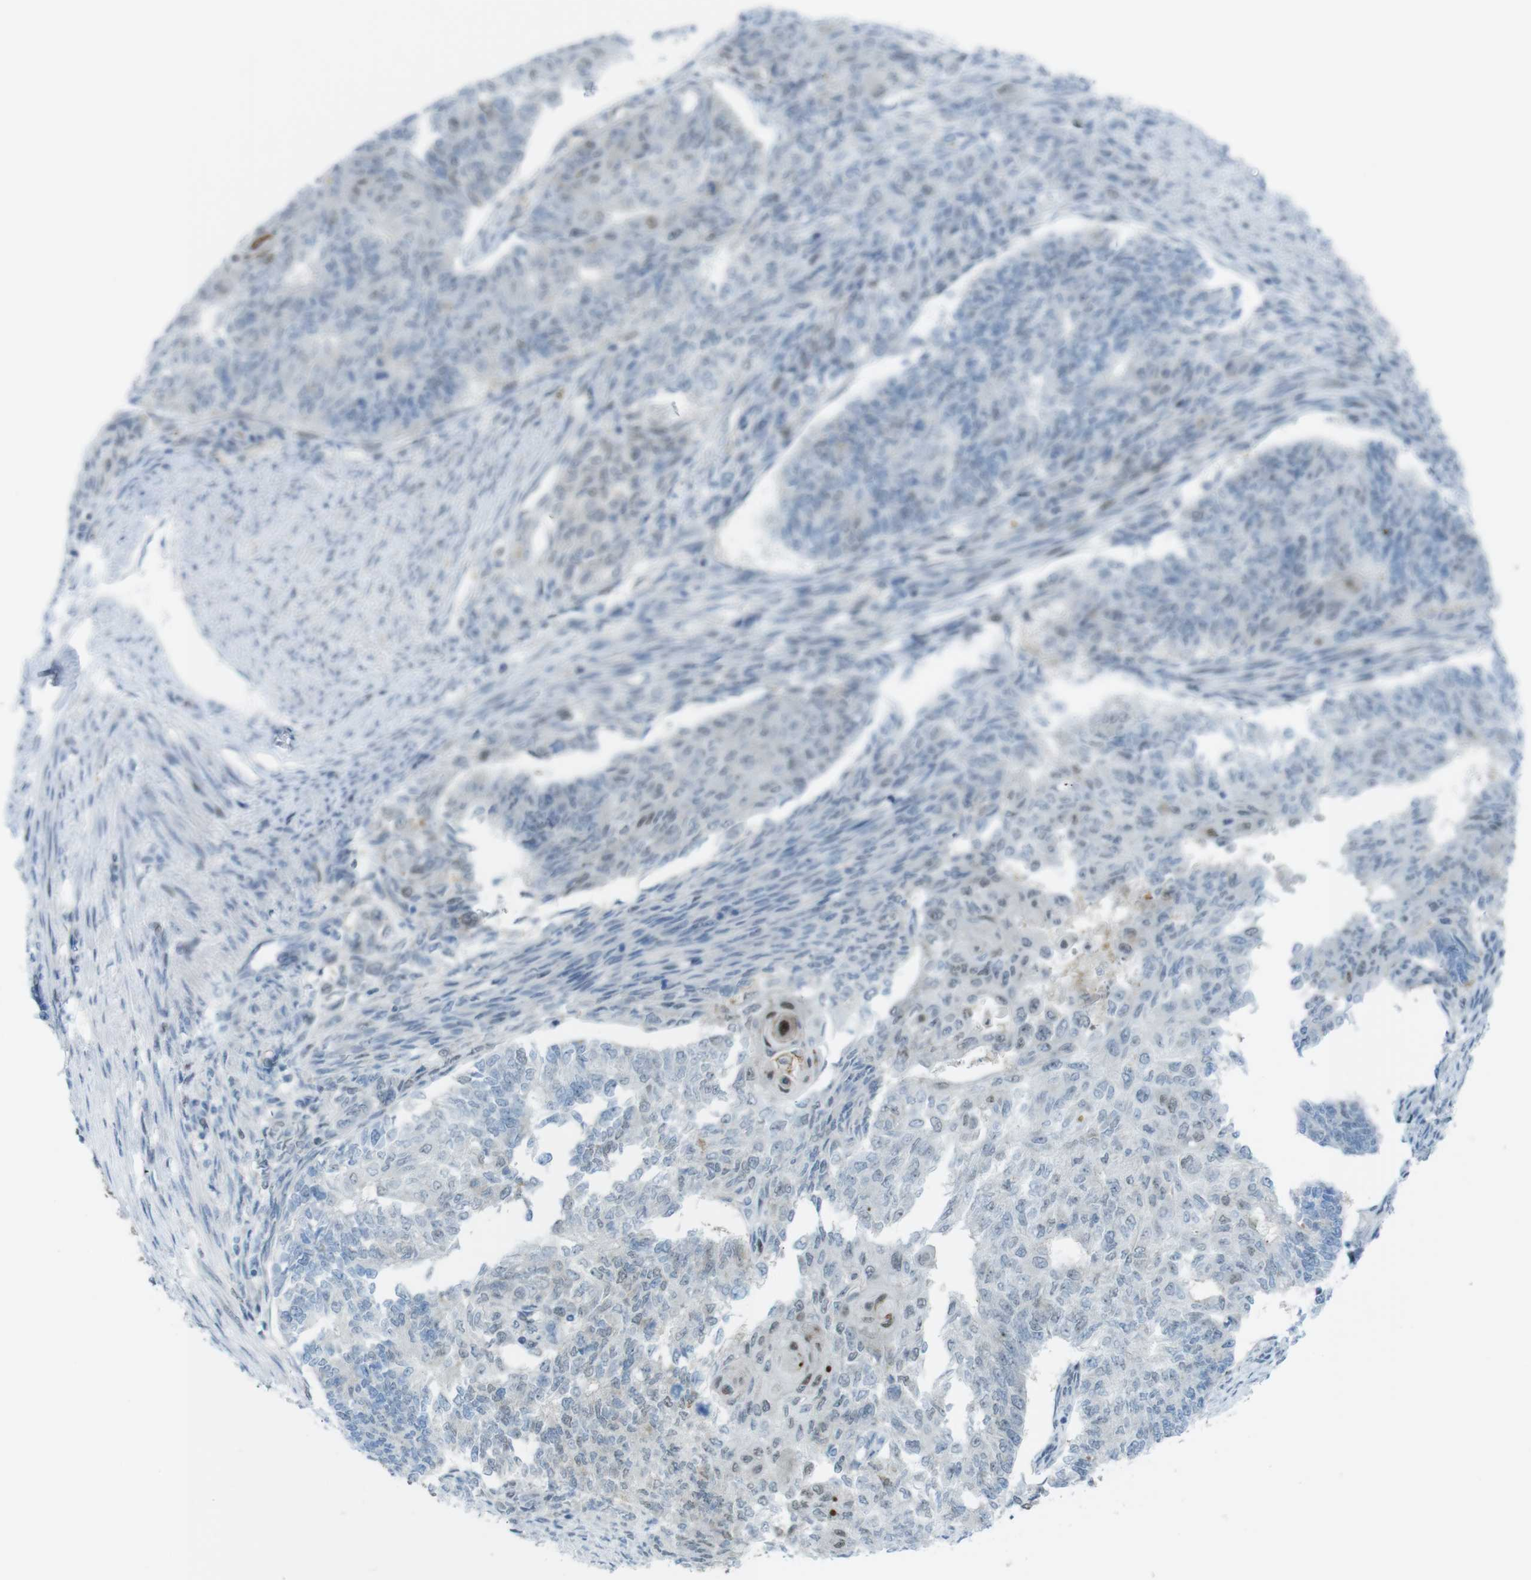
{"staining": {"intensity": "negative", "quantity": "none", "location": "none"}, "tissue": "endometrial cancer", "cell_type": "Tumor cells", "image_type": "cancer", "snomed": [{"axis": "morphology", "description": "Adenocarcinoma, NOS"}, {"axis": "topography", "description": "Endometrium"}], "caption": "Tumor cells are negative for protein expression in human endometrial adenocarcinoma.", "gene": "UBB", "patient": {"sex": "female", "age": 32}}